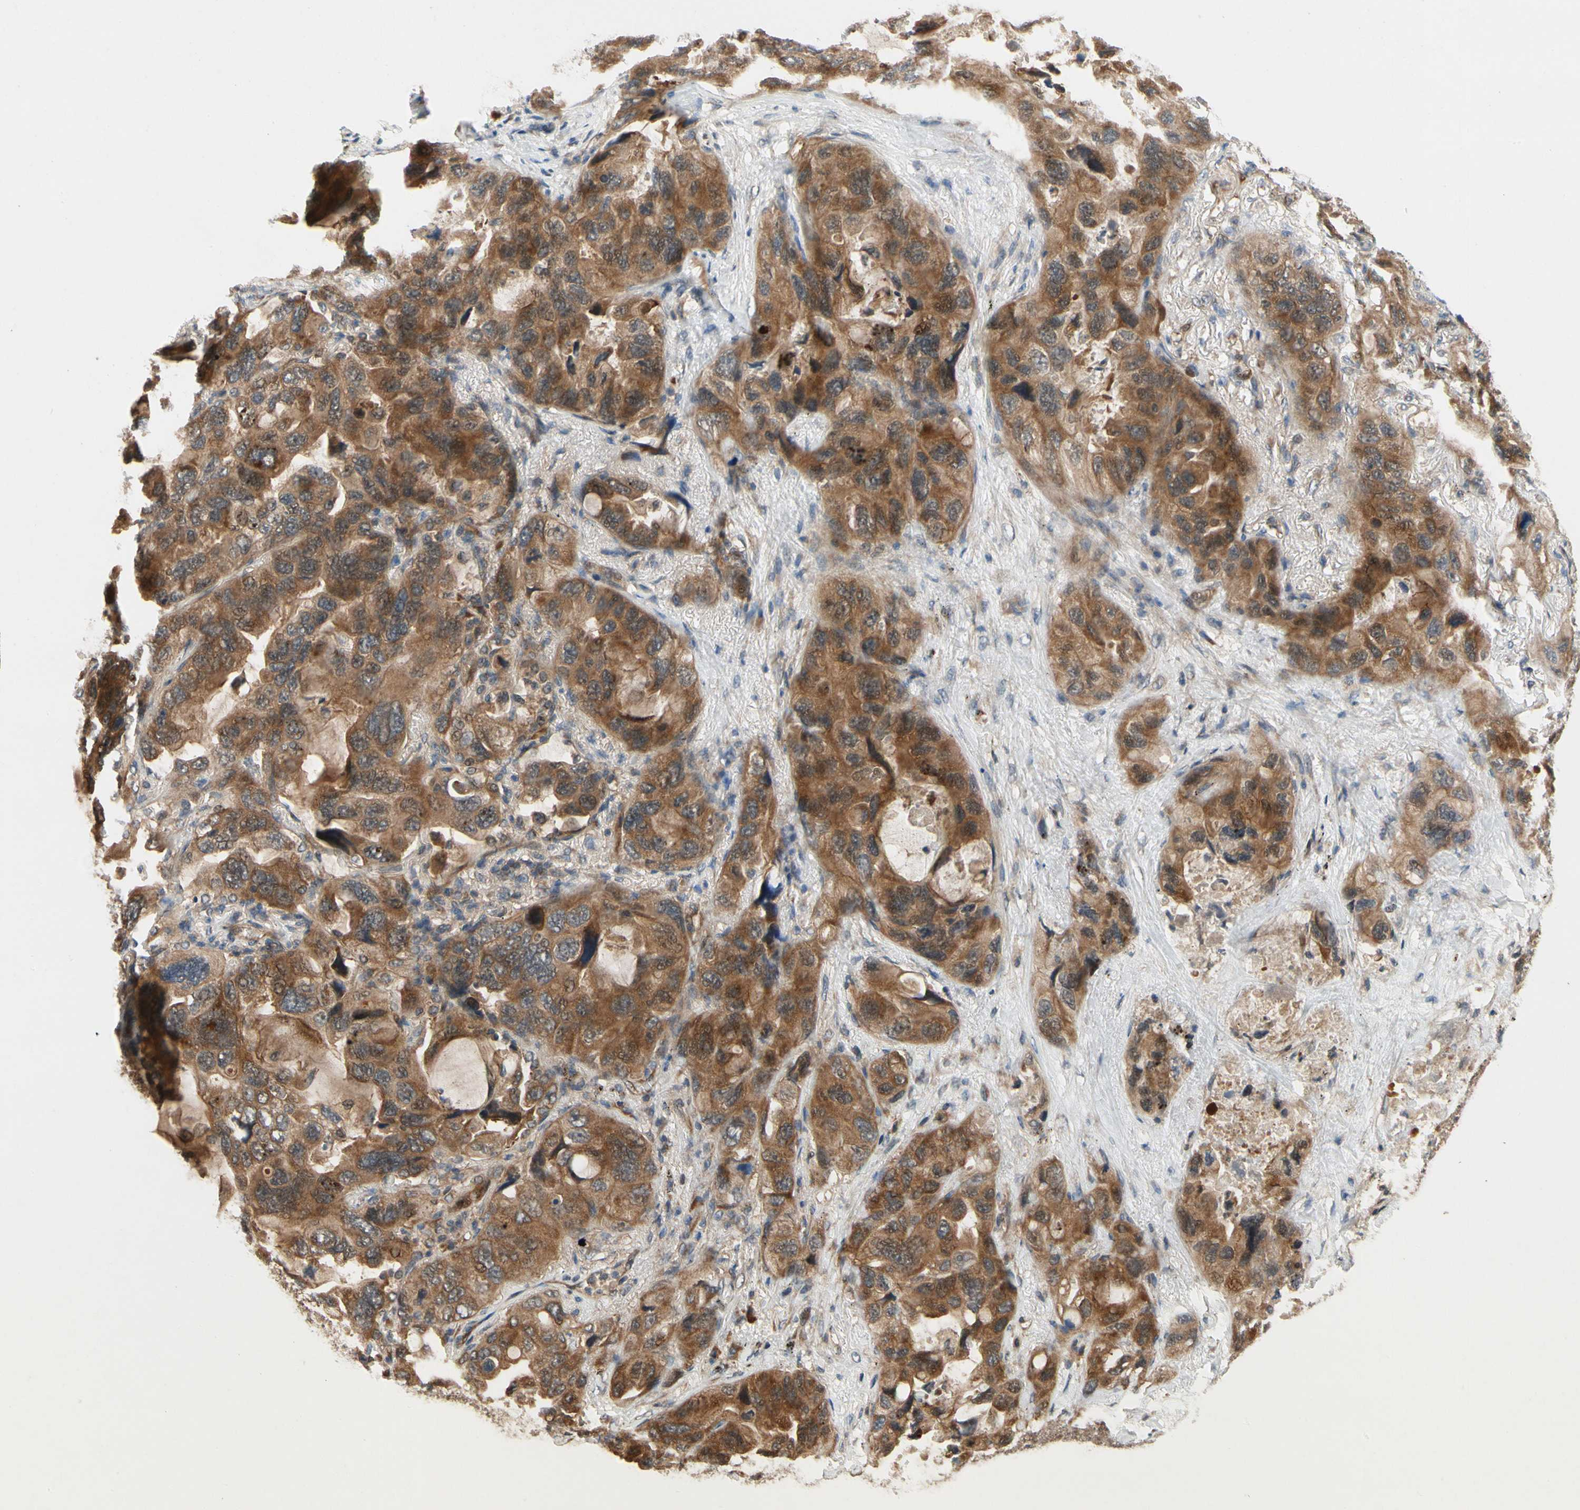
{"staining": {"intensity": "strong", "quantity": ">75%", "location": "cytoplasmic/membranous"}, "tissue": "lung cancer", "cell_type": "Tumor cells", "image_type": "cancer", "snomed": [{"axis": "morphology", "description": "Squamous cell carcinoma, NOS"}, {"axis": "topography", "description": "Lung"}], "caption": "Protein staining exhibits strong cytoplasmic/membranous staining in approximately >75% of tumor cells in lung squamous cell carcinoma. The protein is stained brown, and the nuclei are stained in blue (DAB IHC with brightfield microscopy, high magnification).", "gene": "TDRP", "patient": {"sex": "female", "age": 73}}